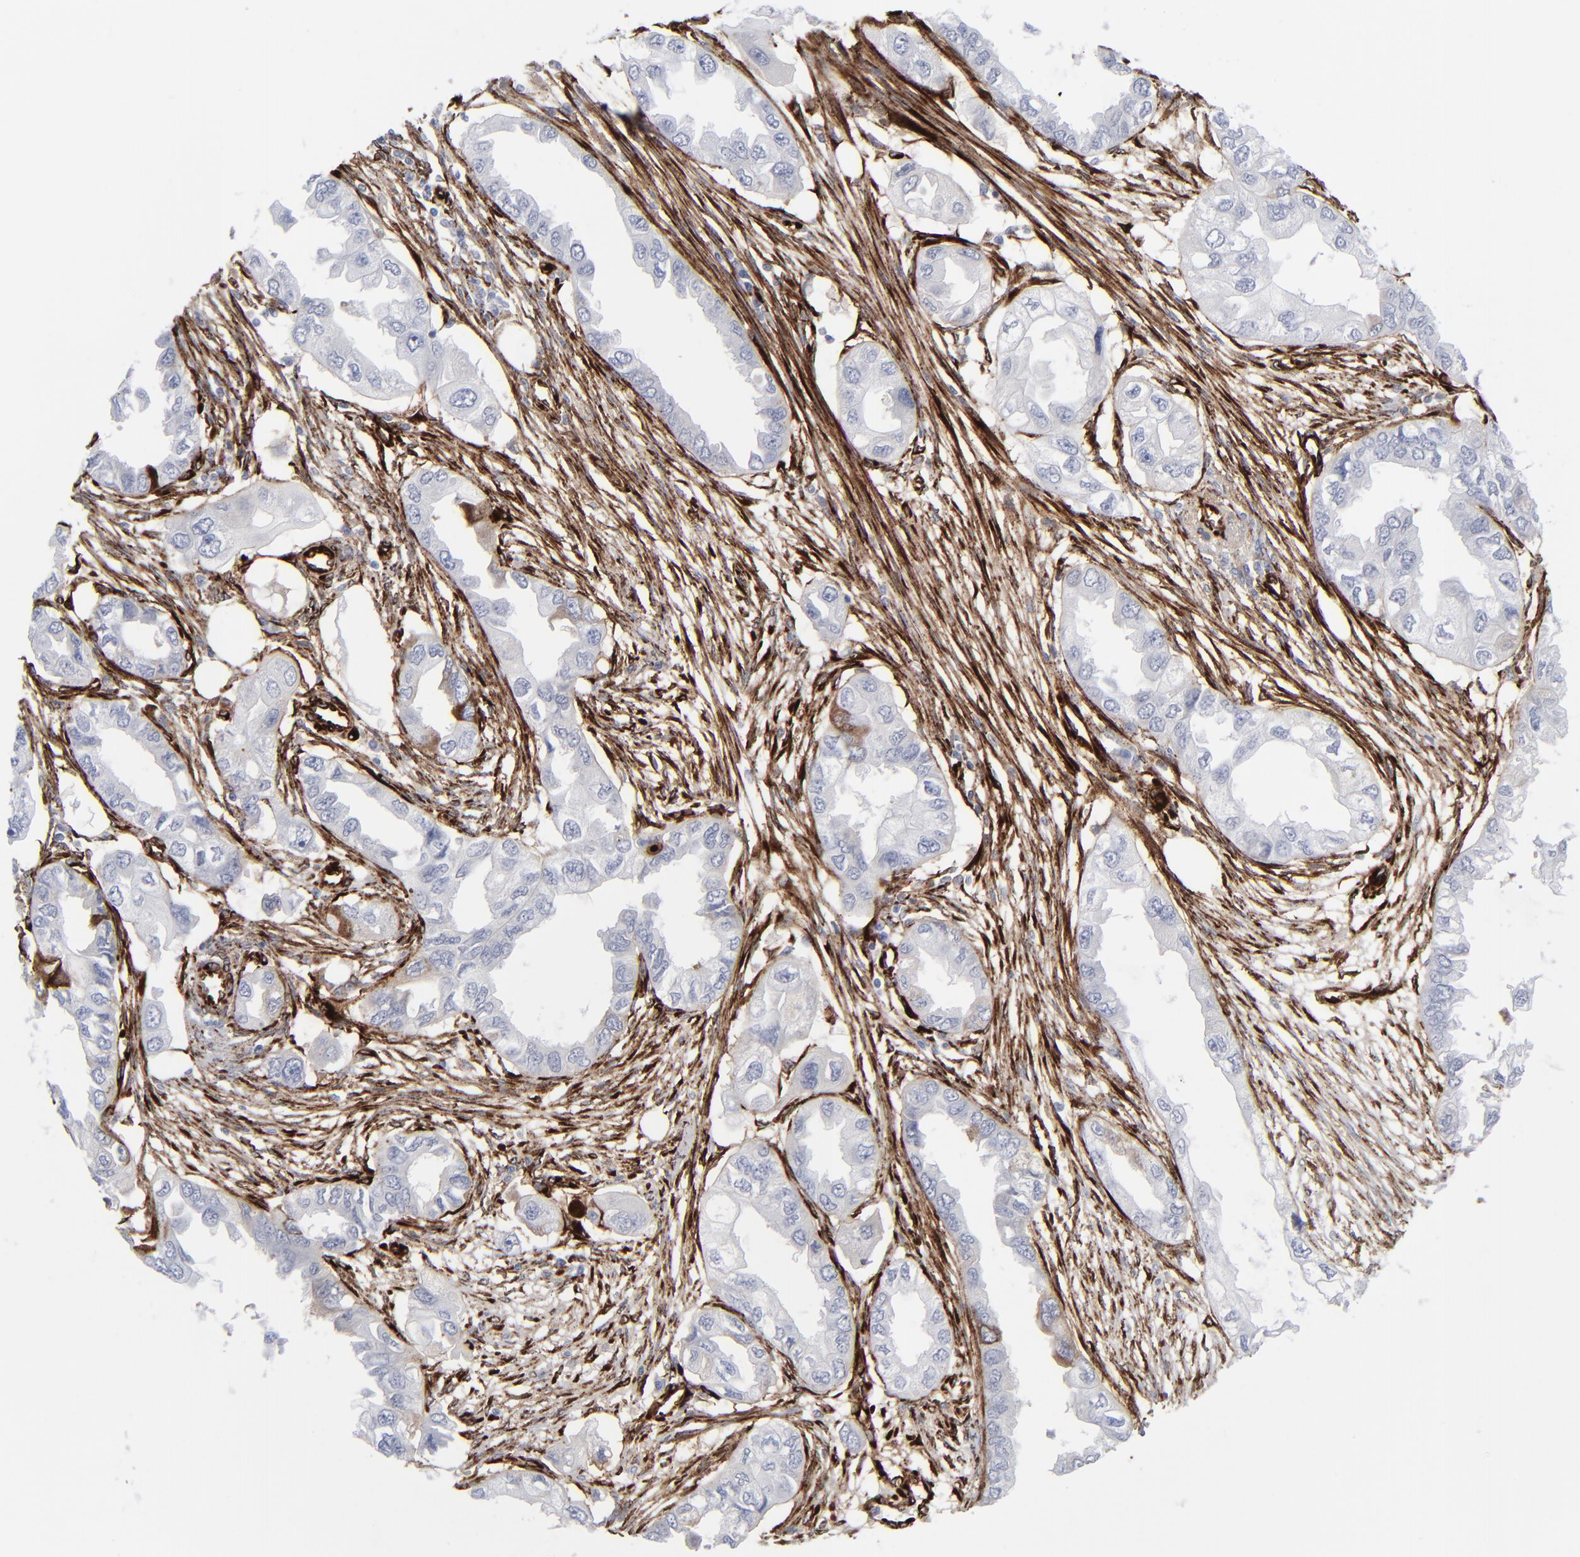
{"staining": {"intensity": "negative", "quantity": "none", "location": "none"}, "tissue": "endometrial cancer", "cell_type": "Tumor cells", "image_type": "cancer", "snomed": [{"axis": "morphology", "description": "Adenocarcinoma, NOS"}, {"axis": "topography", "description": "Endometrium"}], "caption": "The photomicrograph shows no significant expression in tumor cells of endometrial adenocarcinoma.", "gene": "SPARC", "patient": {"sex": "female", "age": 67}}